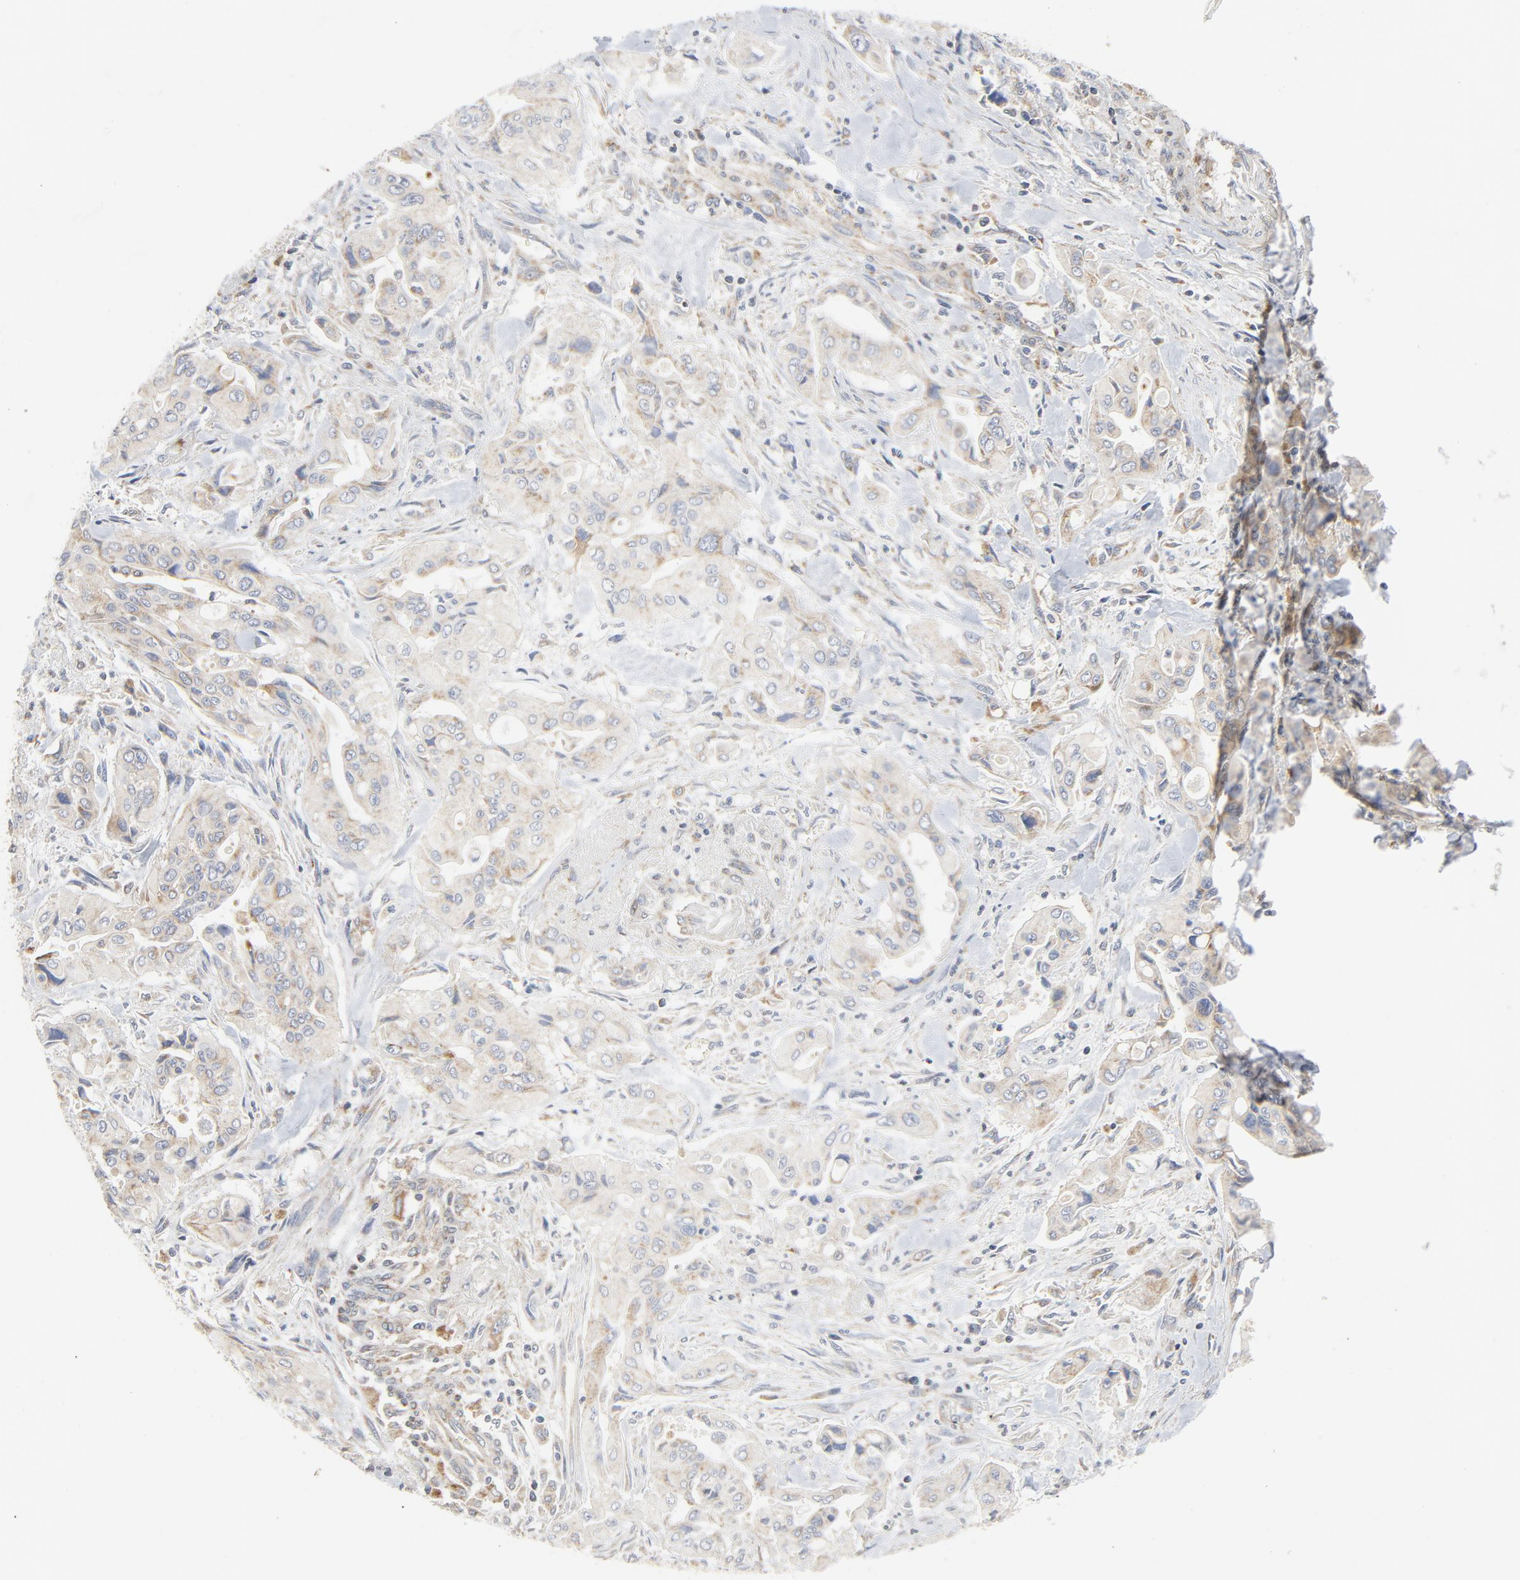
{"staining": {"intensity": "weak", "quantity": "25%-75%", "location": "nuclear"}, "tissue": "pancreatic cancer", "cell_type": "Tumor cells", "image_type": "cancer", "snomed": [{"axis": "morphology", "description": "Adenocarcinoma, NOS"}, {"axis": "topography", "description": "Pancreas"}], "caption": "Human pancreatic adenocarcinoma stained for a protein (brown) displays weak nuclear positive expression in approximately 25%-75% of tumor cells.", "gene": "C14orf119", "patient": {"sex": "male", "age": 77}}